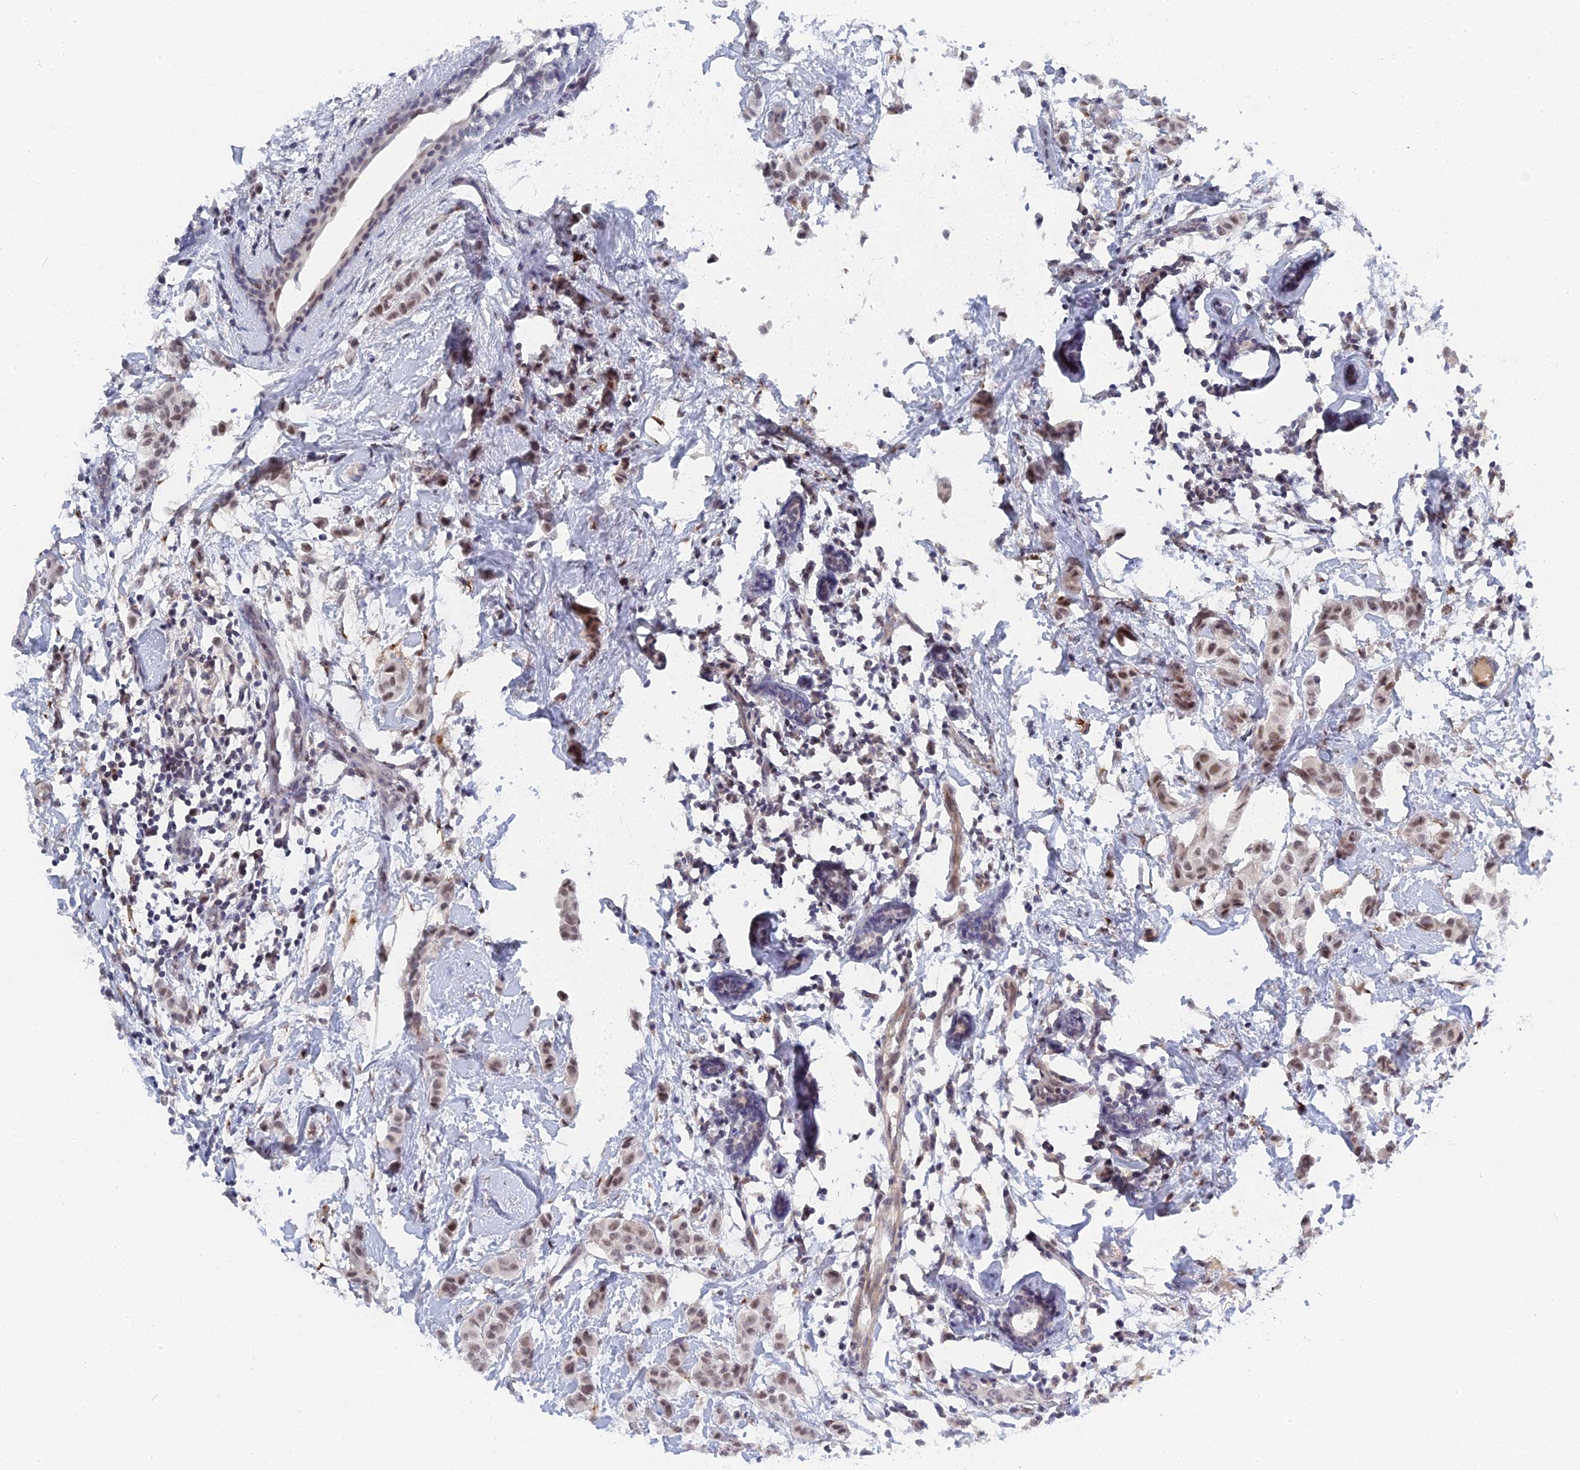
{"staining": {"intensity": "moderate", "quantity": ">75%", "location": "nuclear"}, "tissue": "breast cancer", "cell_type": "Tumor cells", "image_type": "cancer", "snomed": [{"axis": "morphology", "description": "Duct carcinoma"}, {"axis": "topography", "description": "Breast"}], "caption": "Human breast cancer (infiltrating ductal carcinoma) stained with a brown dye reveals moderate nuclear positive positivity in about >75% of tumor cells.", "gene": "CCDC85A", "patient": {"sex": "female", "age": 40}}